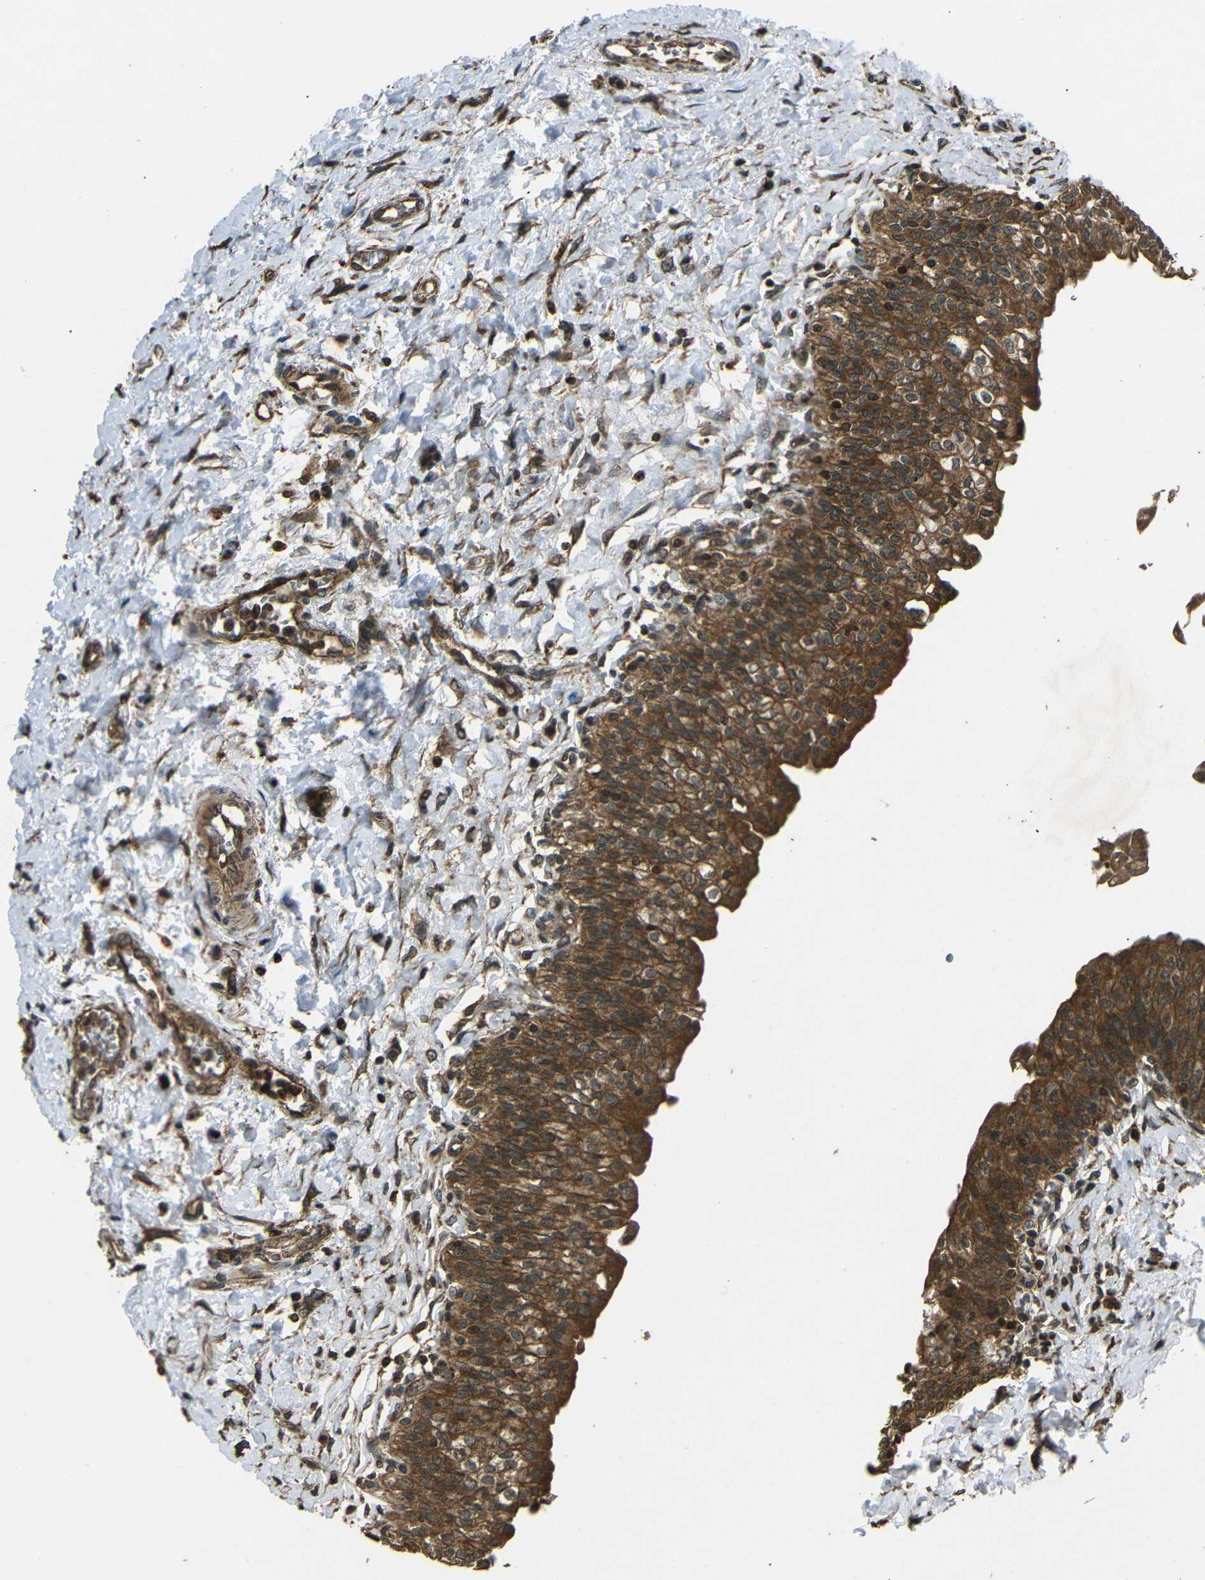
{"staining": {"intensity": "strong", "quantity": ">75%", "location": "cytoplasmic/membranous"}, "tissue": "urinary bladder", "cell_type": "Urothelial cells", "image_type": "normal", "snomed": [{"axis": "morphology", "description": "Normal tissue, NOS"}, {"axis": "topography", "description": "Urinary bladder"}], "caption": "Approximately >75% of urothelial cells in benign human urinary bladder display strong cytoplasmic/membranous protein expression as visualized by brown immunohistochemical staining.", "gene": "PLK2", "patient": {"sex": "male", "age": 55}}